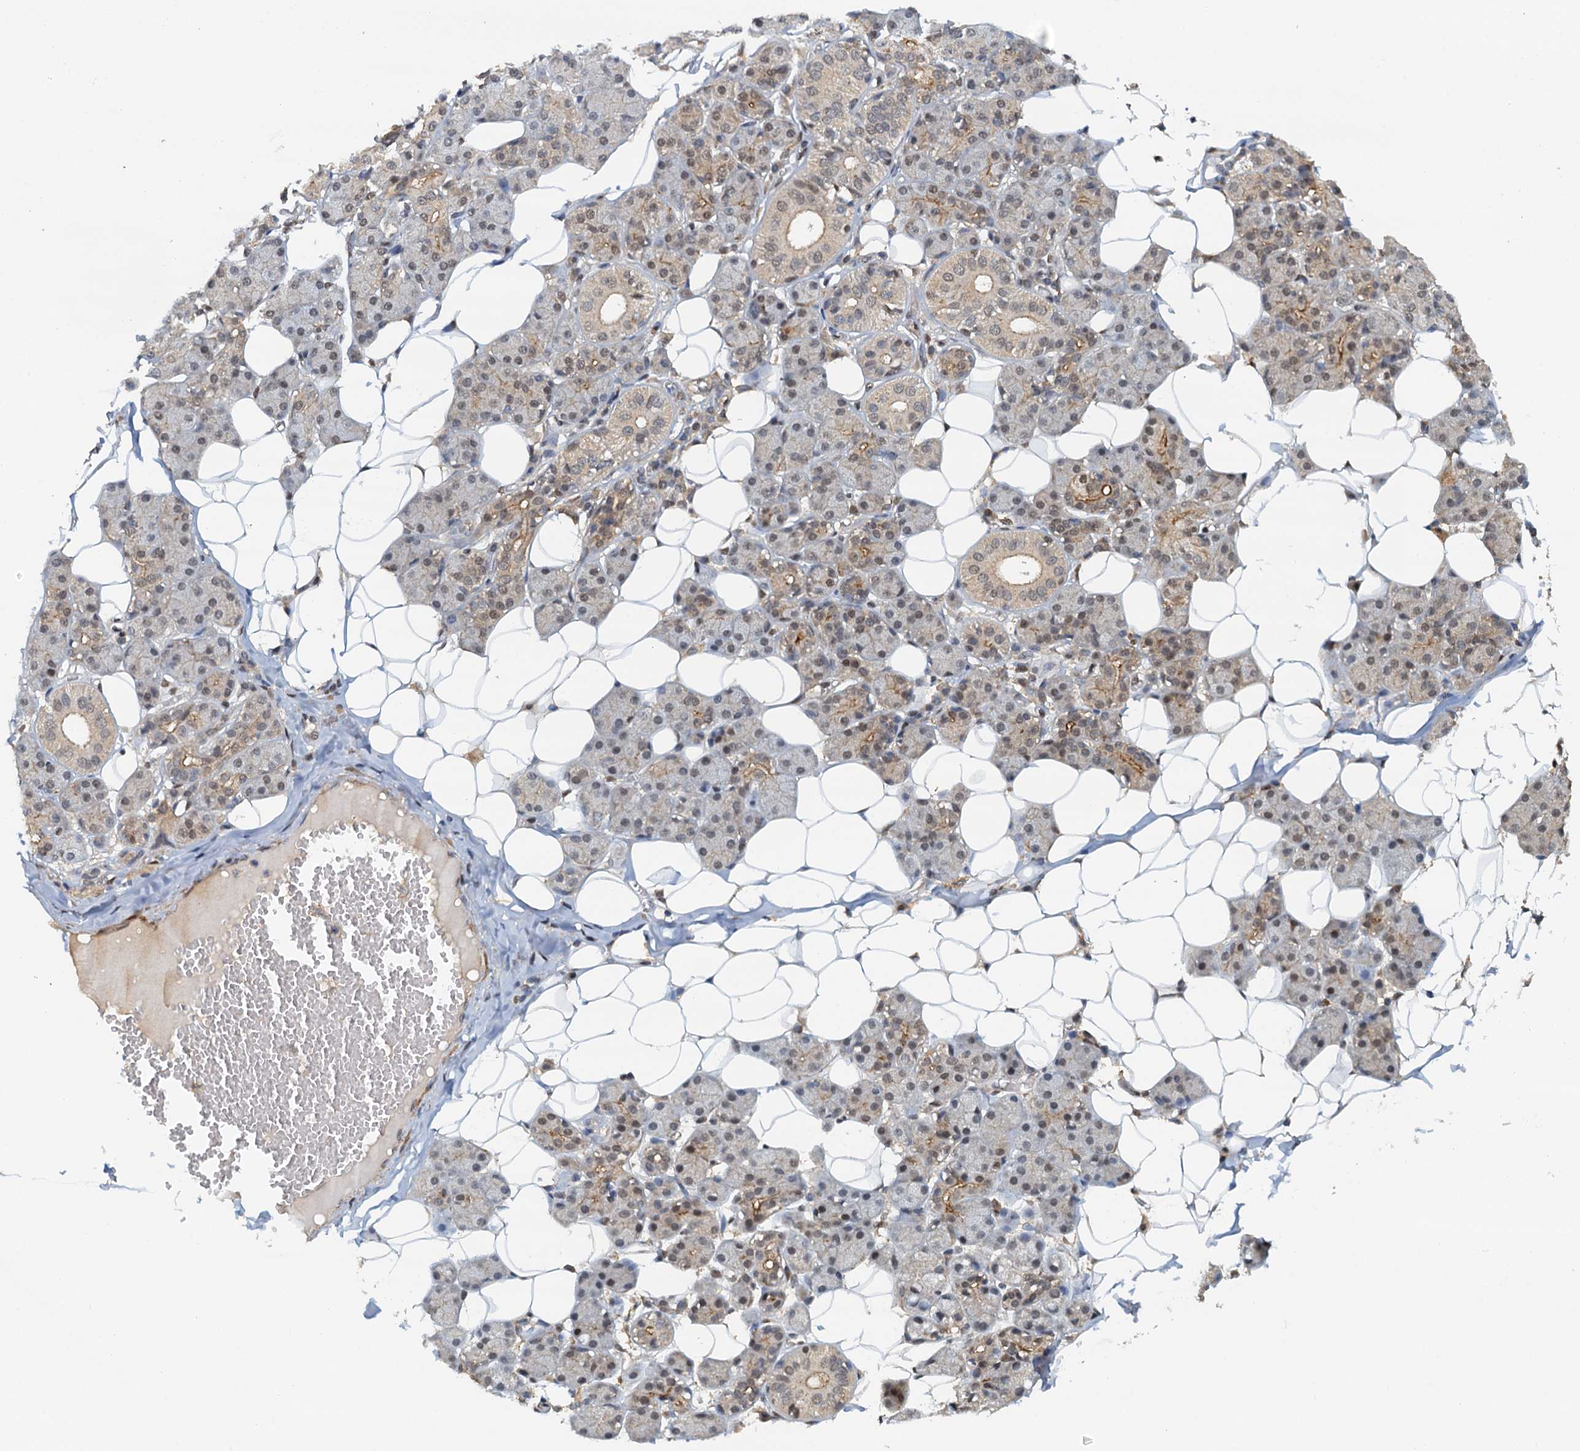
{"staining": {"intensity": "moderate", "quantity": "<25%", "location": "nuclear"}, "tissue": "salivary gland", "cell_type": "Glandular cells", "image_type": "normal", "snomed": [{"axis": "morphology", "description": "Normal tissue, NOS"}, {"axis": "topography", "description": "Salivary gland"}], "caption": "This micrograph shows immunohistochemistry staining of normal human salivary gland, with low moderate nuclear expression in about <25% of glandular cells.", "gene": "UBL7", "patient": {"sex": "female", "age": 33}}